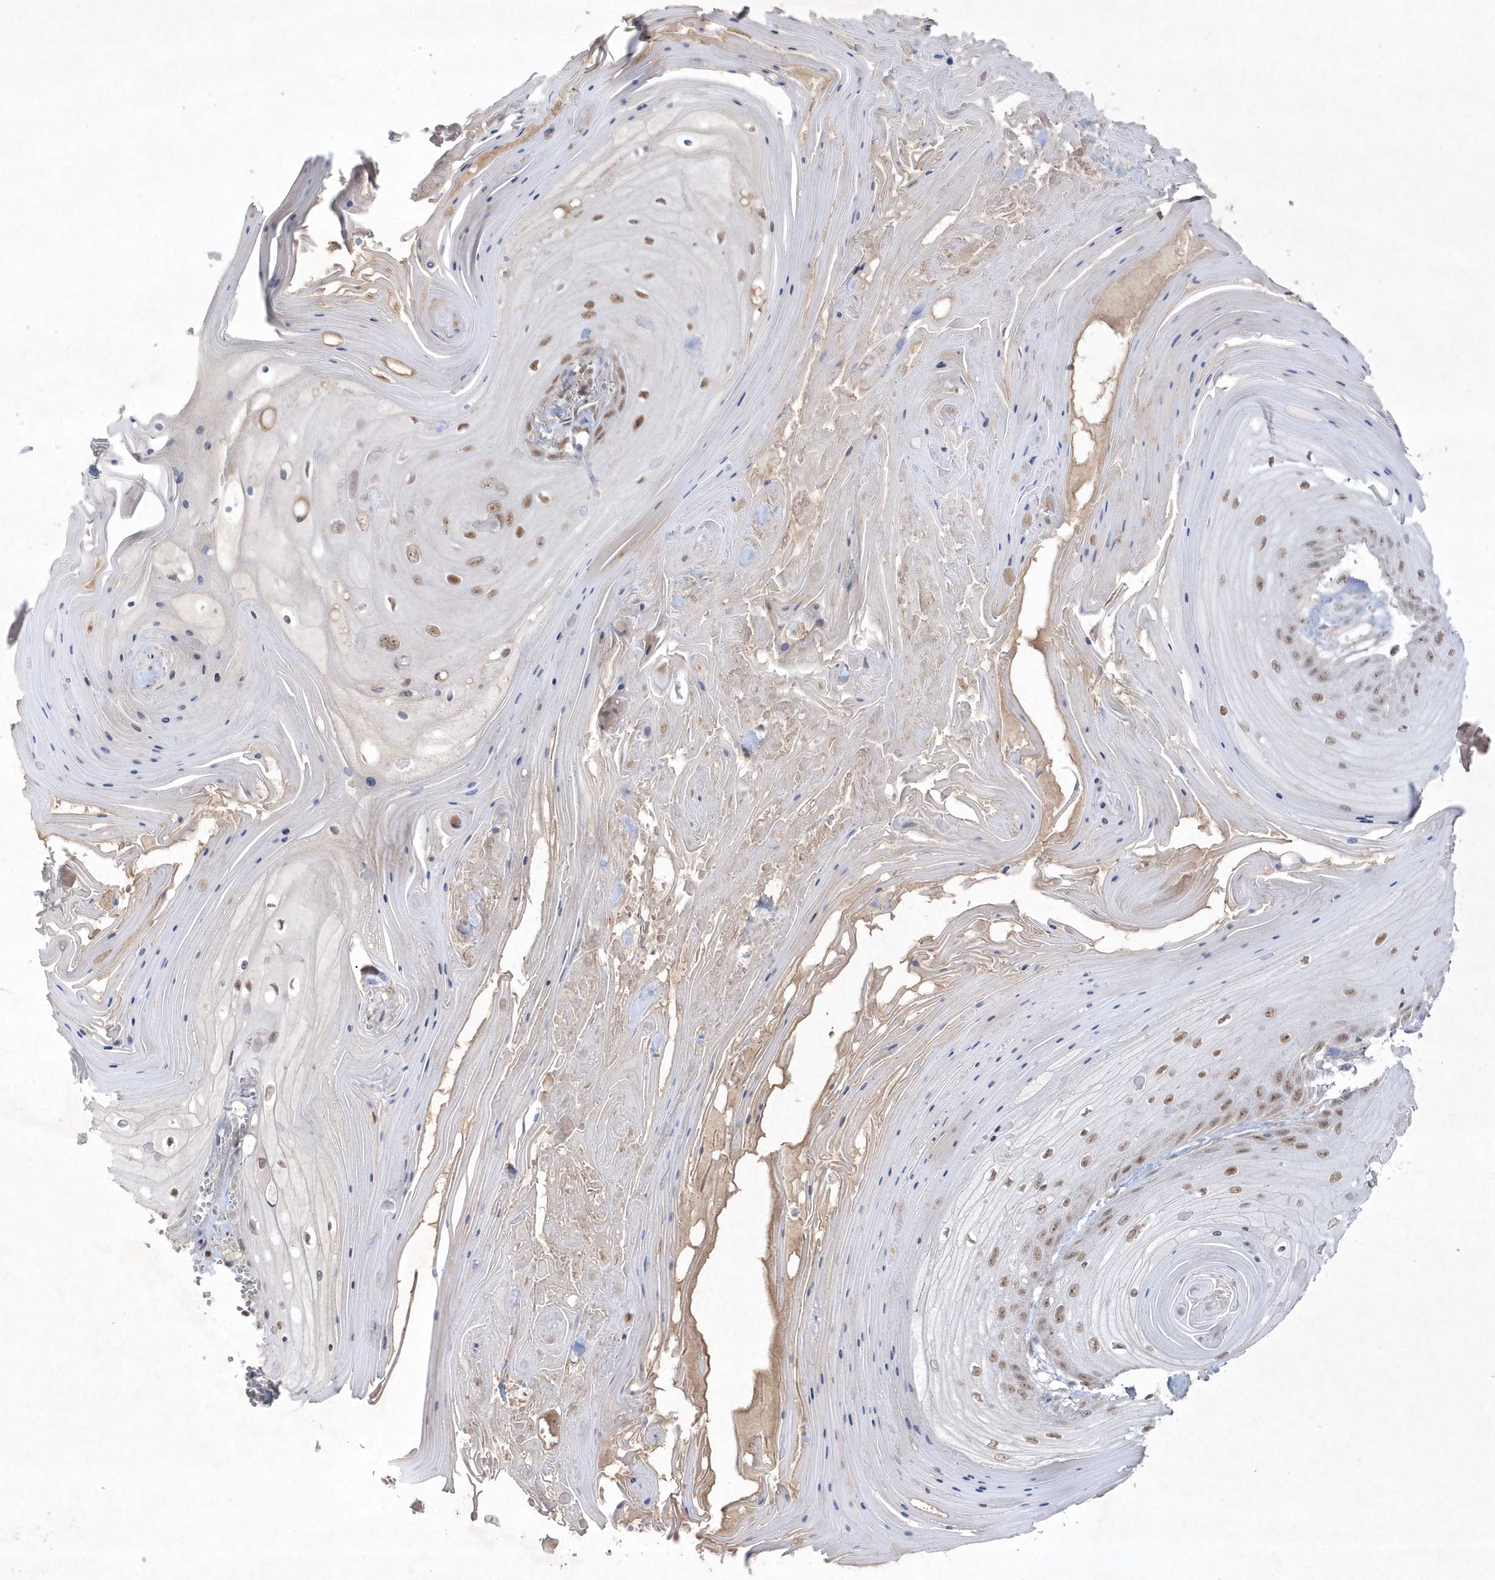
{"staining": {"intensity": "moderate", "quantity": "25%-75%", "location": "nuclear"}, "tissue": "skin cancer", "cell_type": "Tumor cells", "image_type": "cancer", "snomed": [{"axis": "morphology", "description": "Squamous cell carcinoma, NOS"}, {"axis": "topography", "description": "Skin"}], "caption": "A high-resolution histopathology image shows IHC staining of skin cancer (squamous cell carcinoma), which displays moderate nuclear positivity in approximately 25%-75% of tumor cells.", "gene": "CPSF3", "patient": {"sex": "male", "age": 74}}